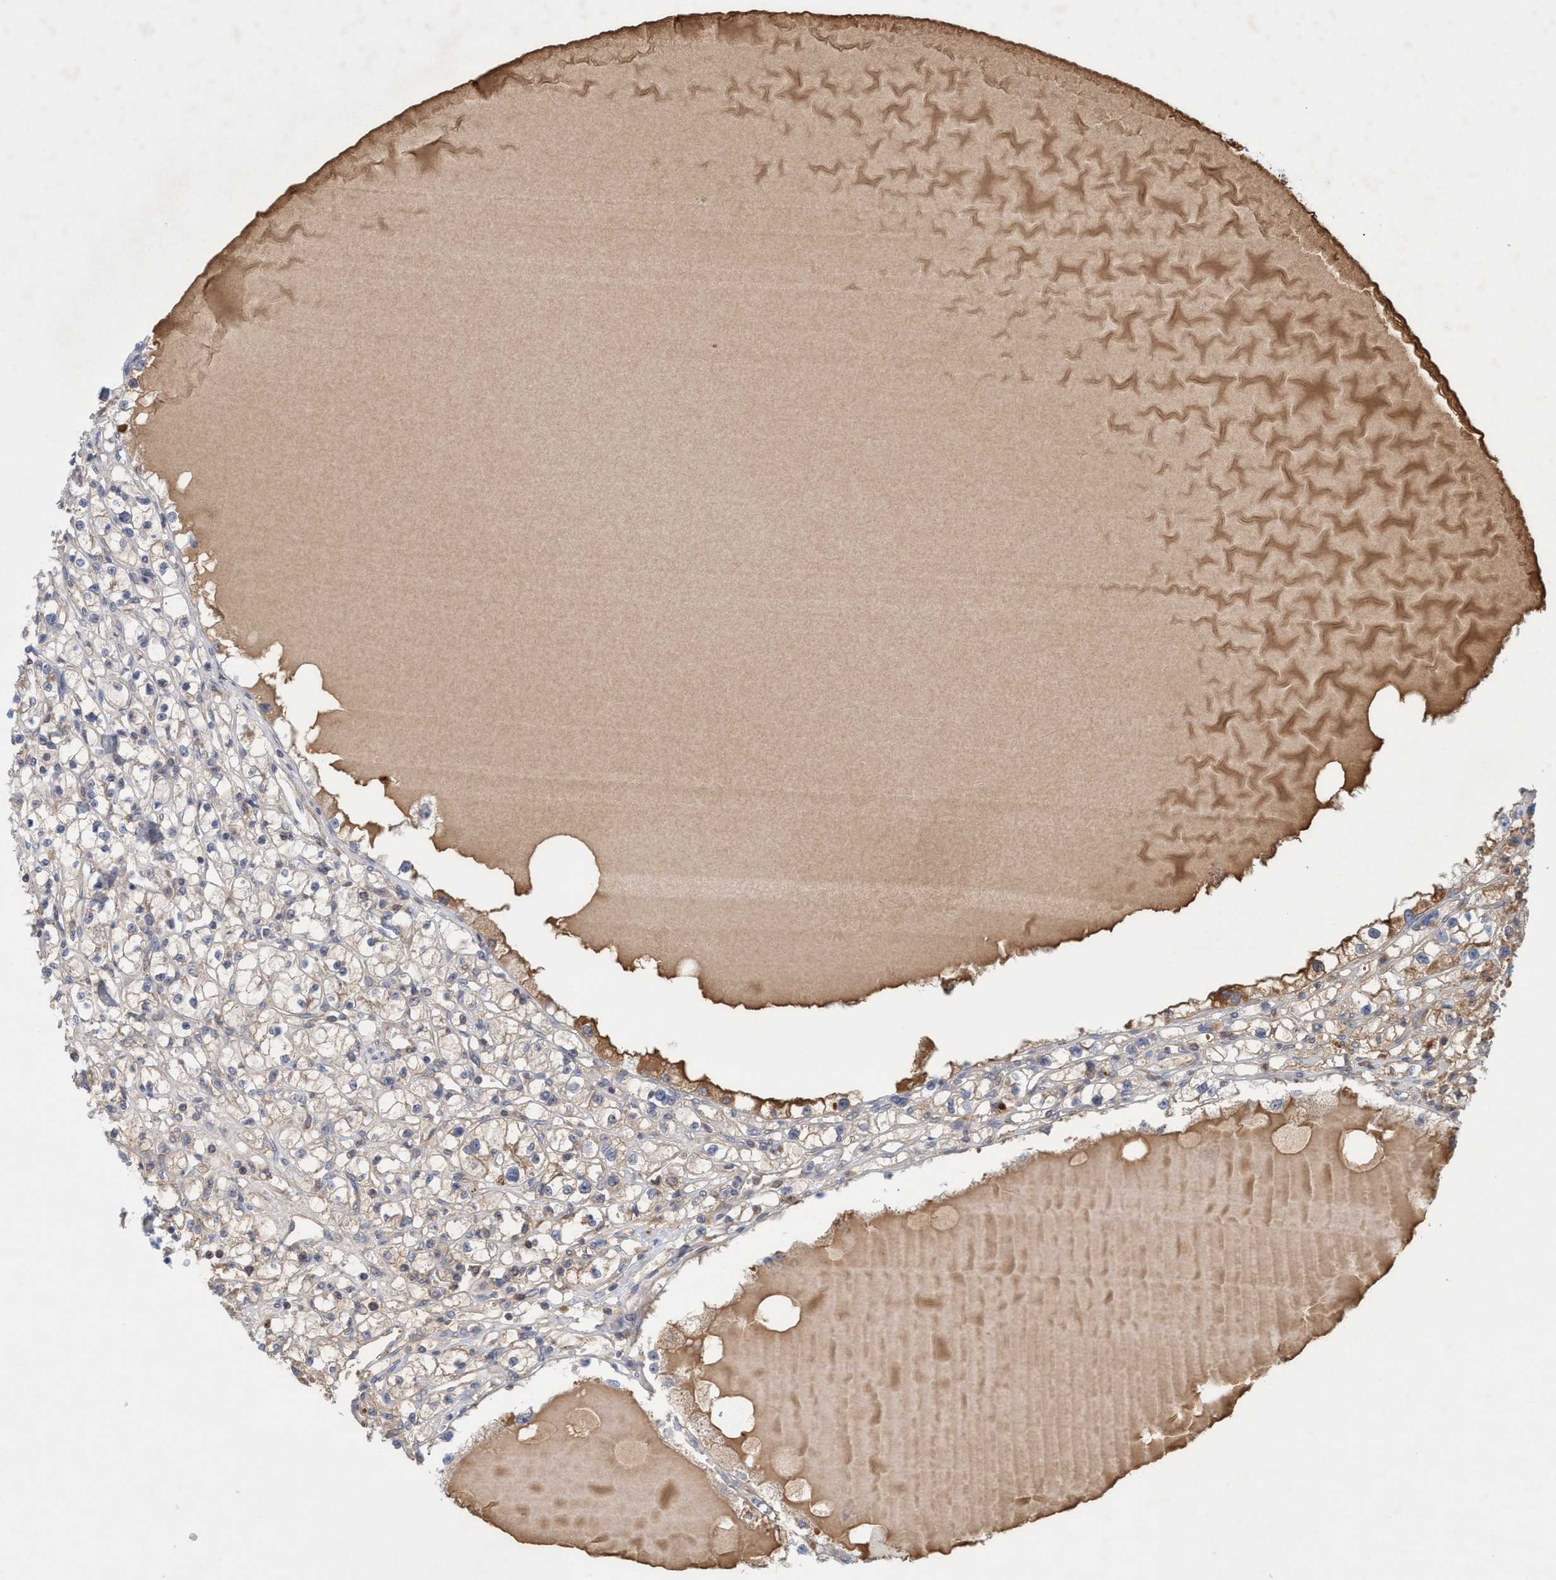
{"staining": {"intensity": "weak", "quantity": "<25%", "location": "cytoplasmic/membranous"}, "tissue": "renal cancer", "cell_type": "Tumor cells", "image_type": "cancer", "snomed": [{"axis": "morphology", "description": "Adenocarcinoma, NOS"}, {"axis": "topography", "description": "Kidney"}], "caption": "Immunohistochemistry histopathology image of human renal adenocarcinoma stained for a protein (brown), which demonstrates no expression in tumor cells. The staining was performed using DAB to visualize the protein expression in brown, while the nuclei were stained in blue with hematoxylin (Magnification: 20x).", "gene": "SPECC1", "patient": {"sex": "male", "age": 56}}